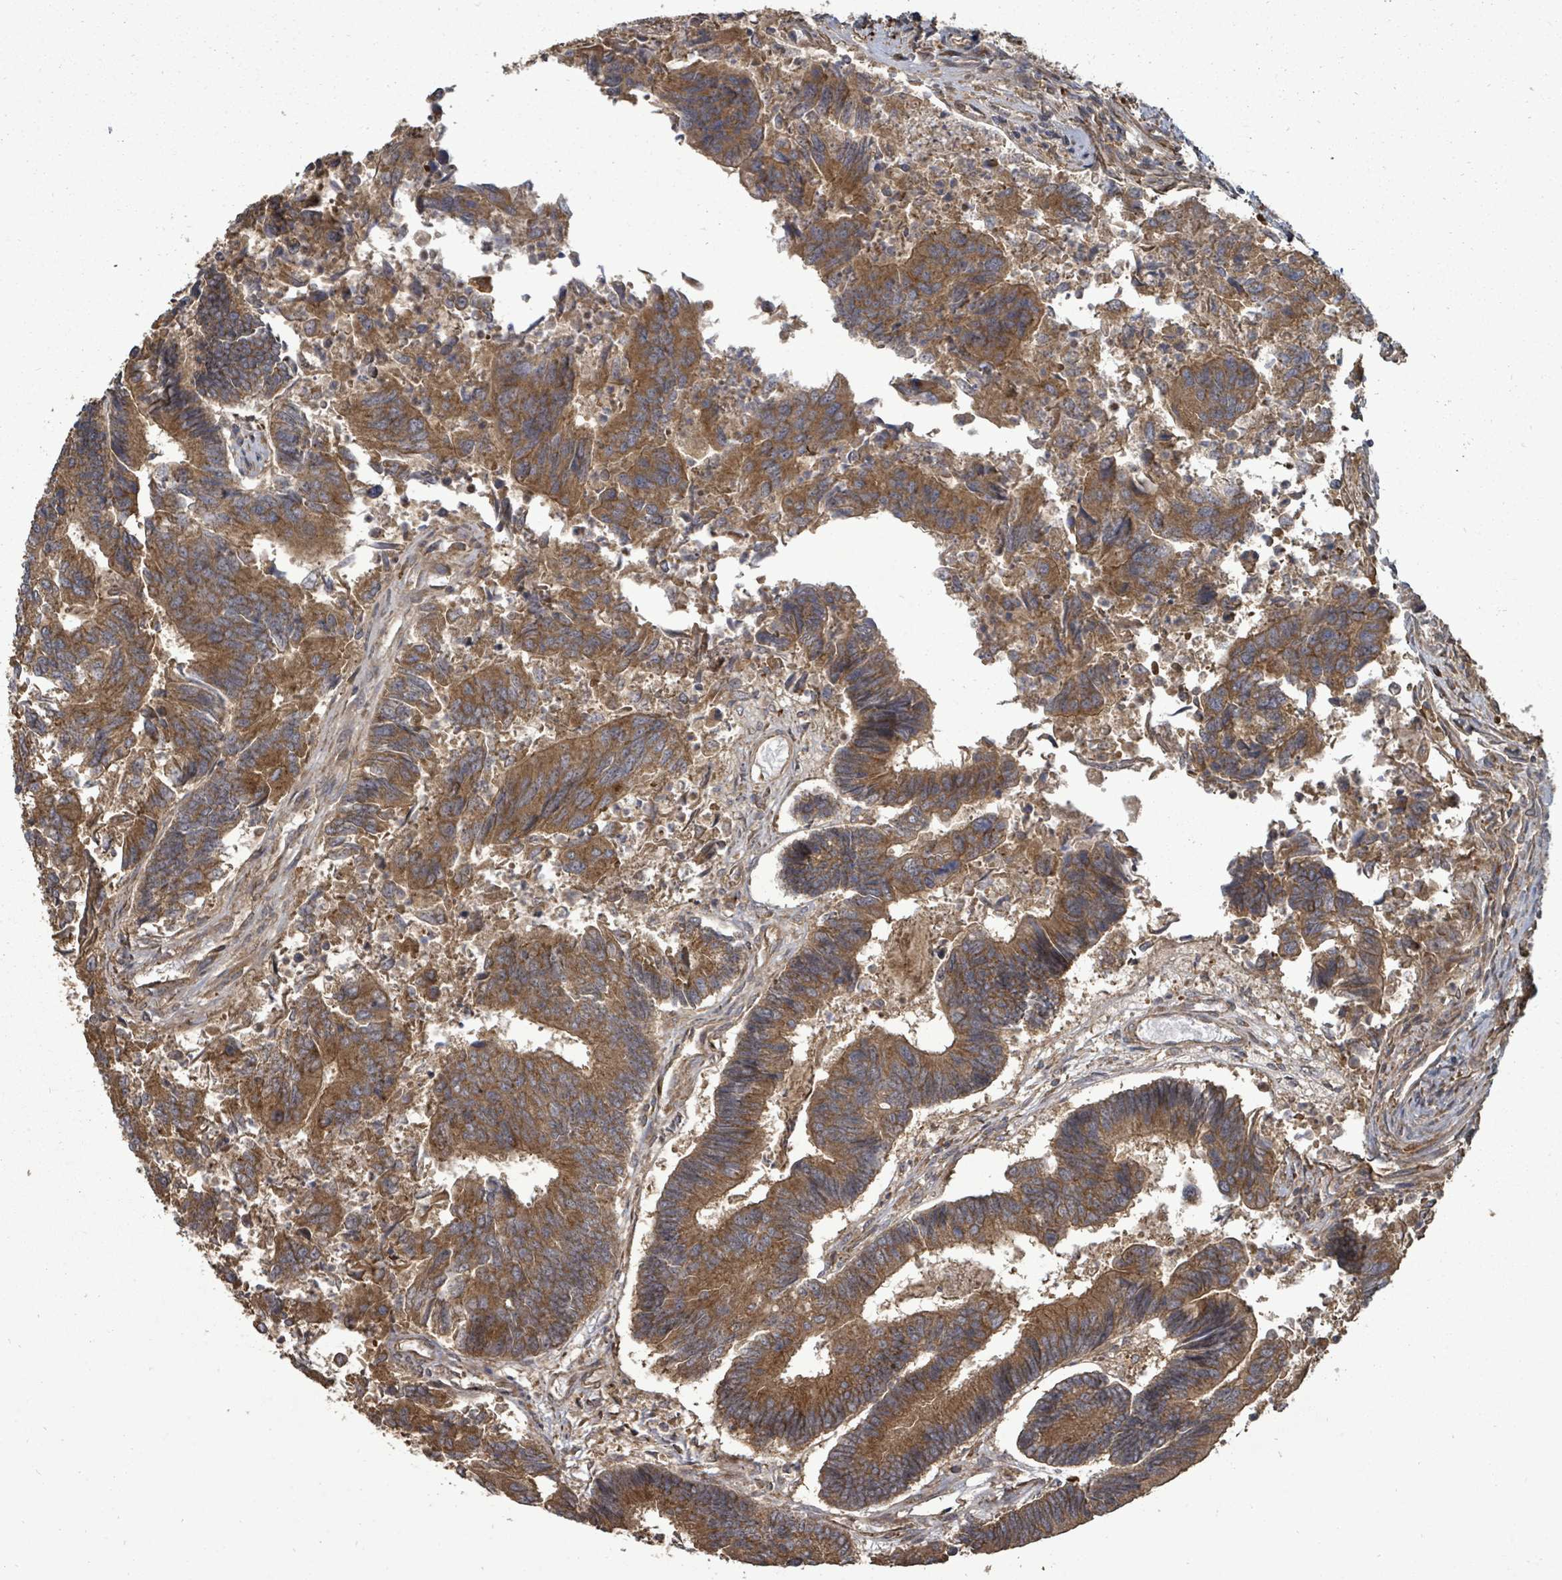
{"staining": {"intensity": "moderate", "quantity": ">75%", "location": "cytoplasmic/membranous"}, "tissue": "colorectal cancer", "cell_type": "Tumor cells", "image_type": "cancer", "snomed": [{"axis": "morphology", "description": "Adenocarcinoma, NOS"}, {"axis": "topography", "description": "Colon"}], "caption": "Protein staining of adenocarcinoma (colorectal) tissue exhibits moderate cytoplasmic/membranous expression in approximately >75% of tumor cells. The staining was performed using DAB to visualize the protein expression in brown, while the nuclei were stained in blue with hematoxylin (Magnification: 20x).", "gene": "EIF3C", "patient": {"sex": "female", "age": 67}}